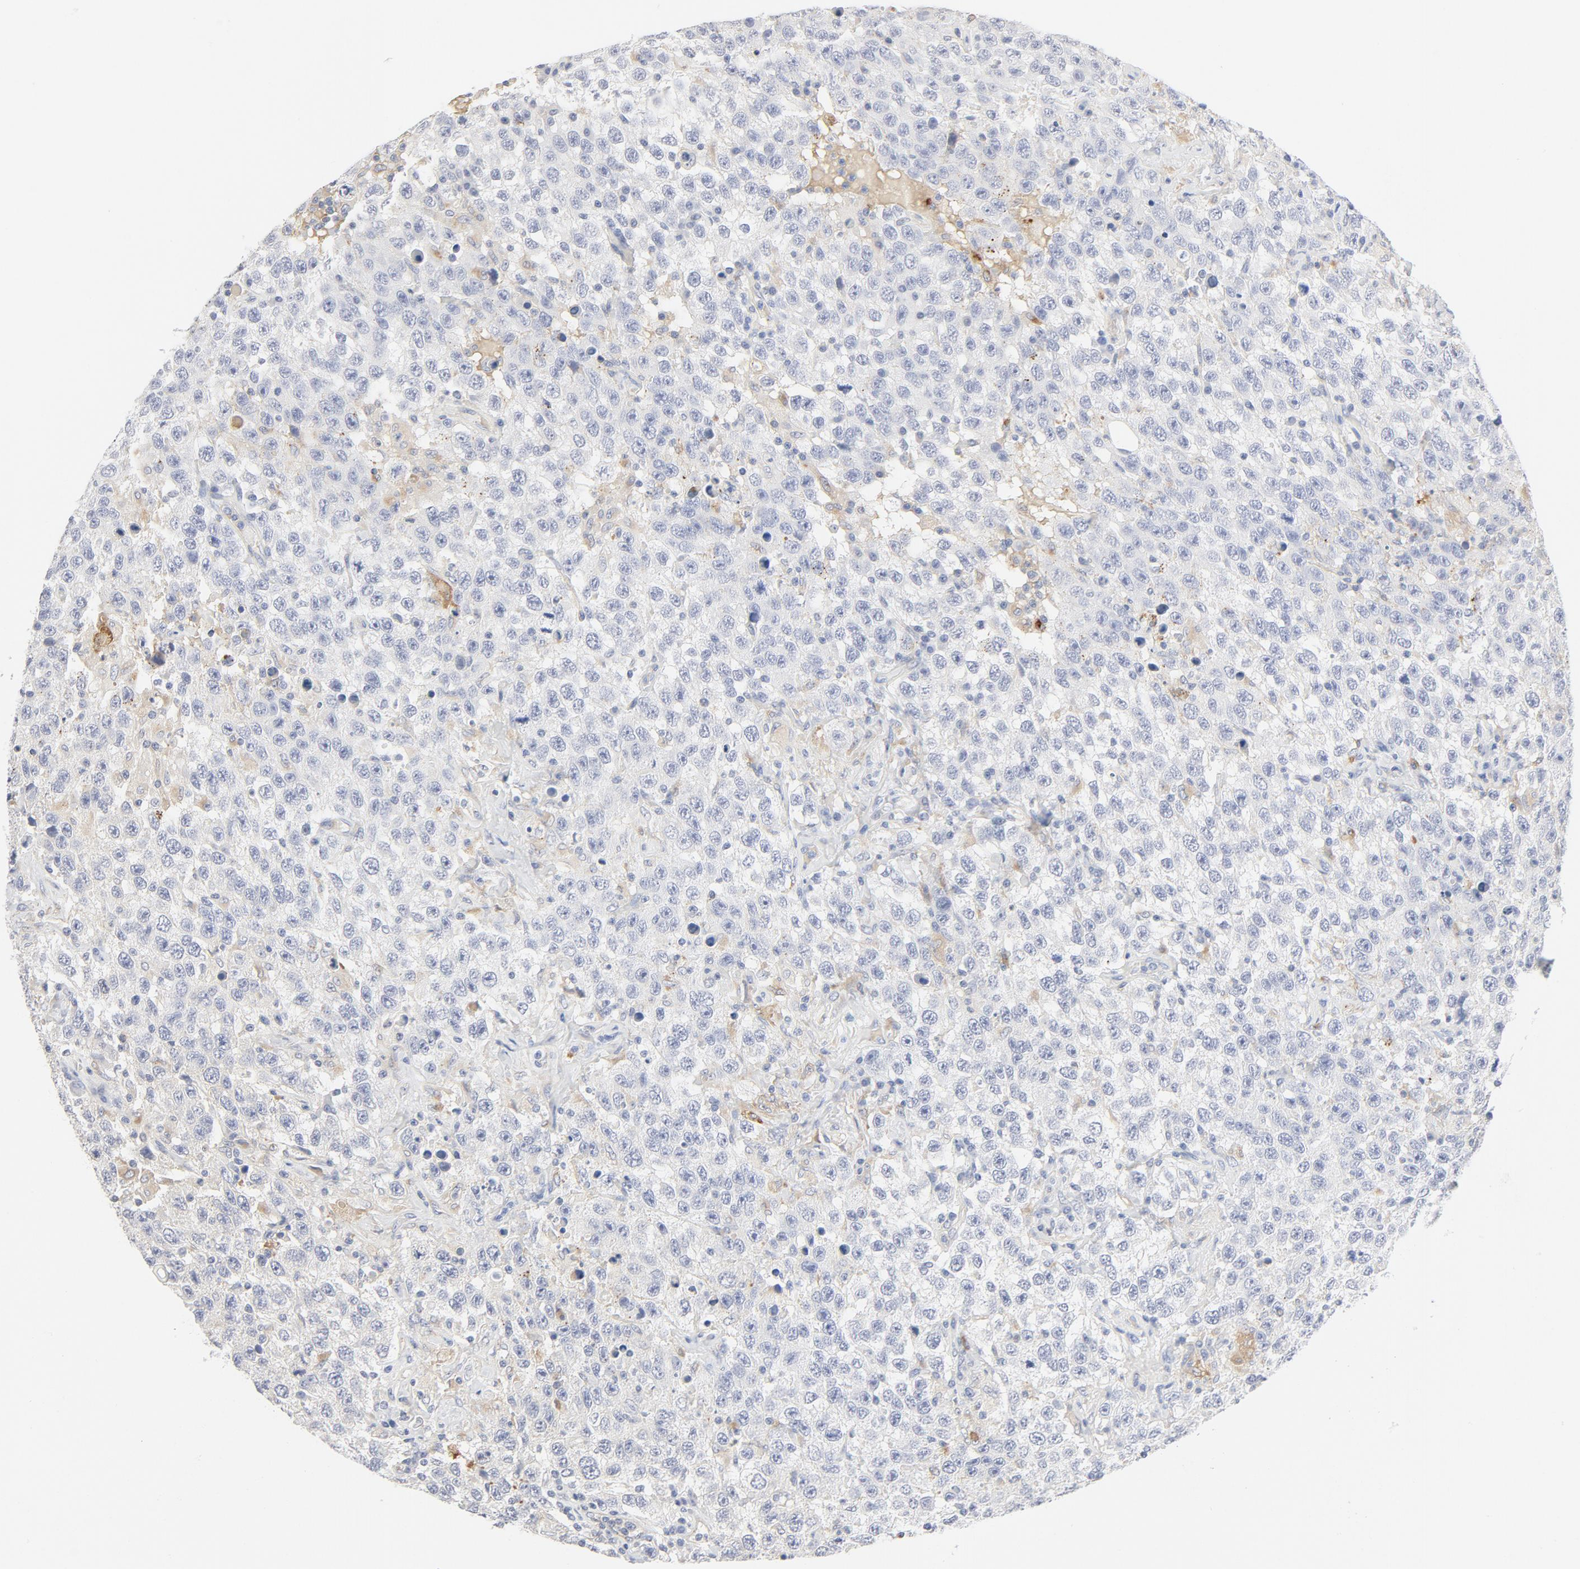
{"staining": {"intensity": "negative", "quantity": "none", "location": "none"}, "tissue": "testis cancer", "cell_type": "Tumor cells", "image_type": "cancer", "snomed": [{"axis": "morphology", "description": "Seminoma, NOS"}, {"axis": "topography", "description": "Testis"}], "caption": "Human testis cancer (seminoma) stained for a protein using IHC reveals no expression in tumor cells.", "gene": "MAGEB17", "patient": {"sex": "male", "age": 41}}